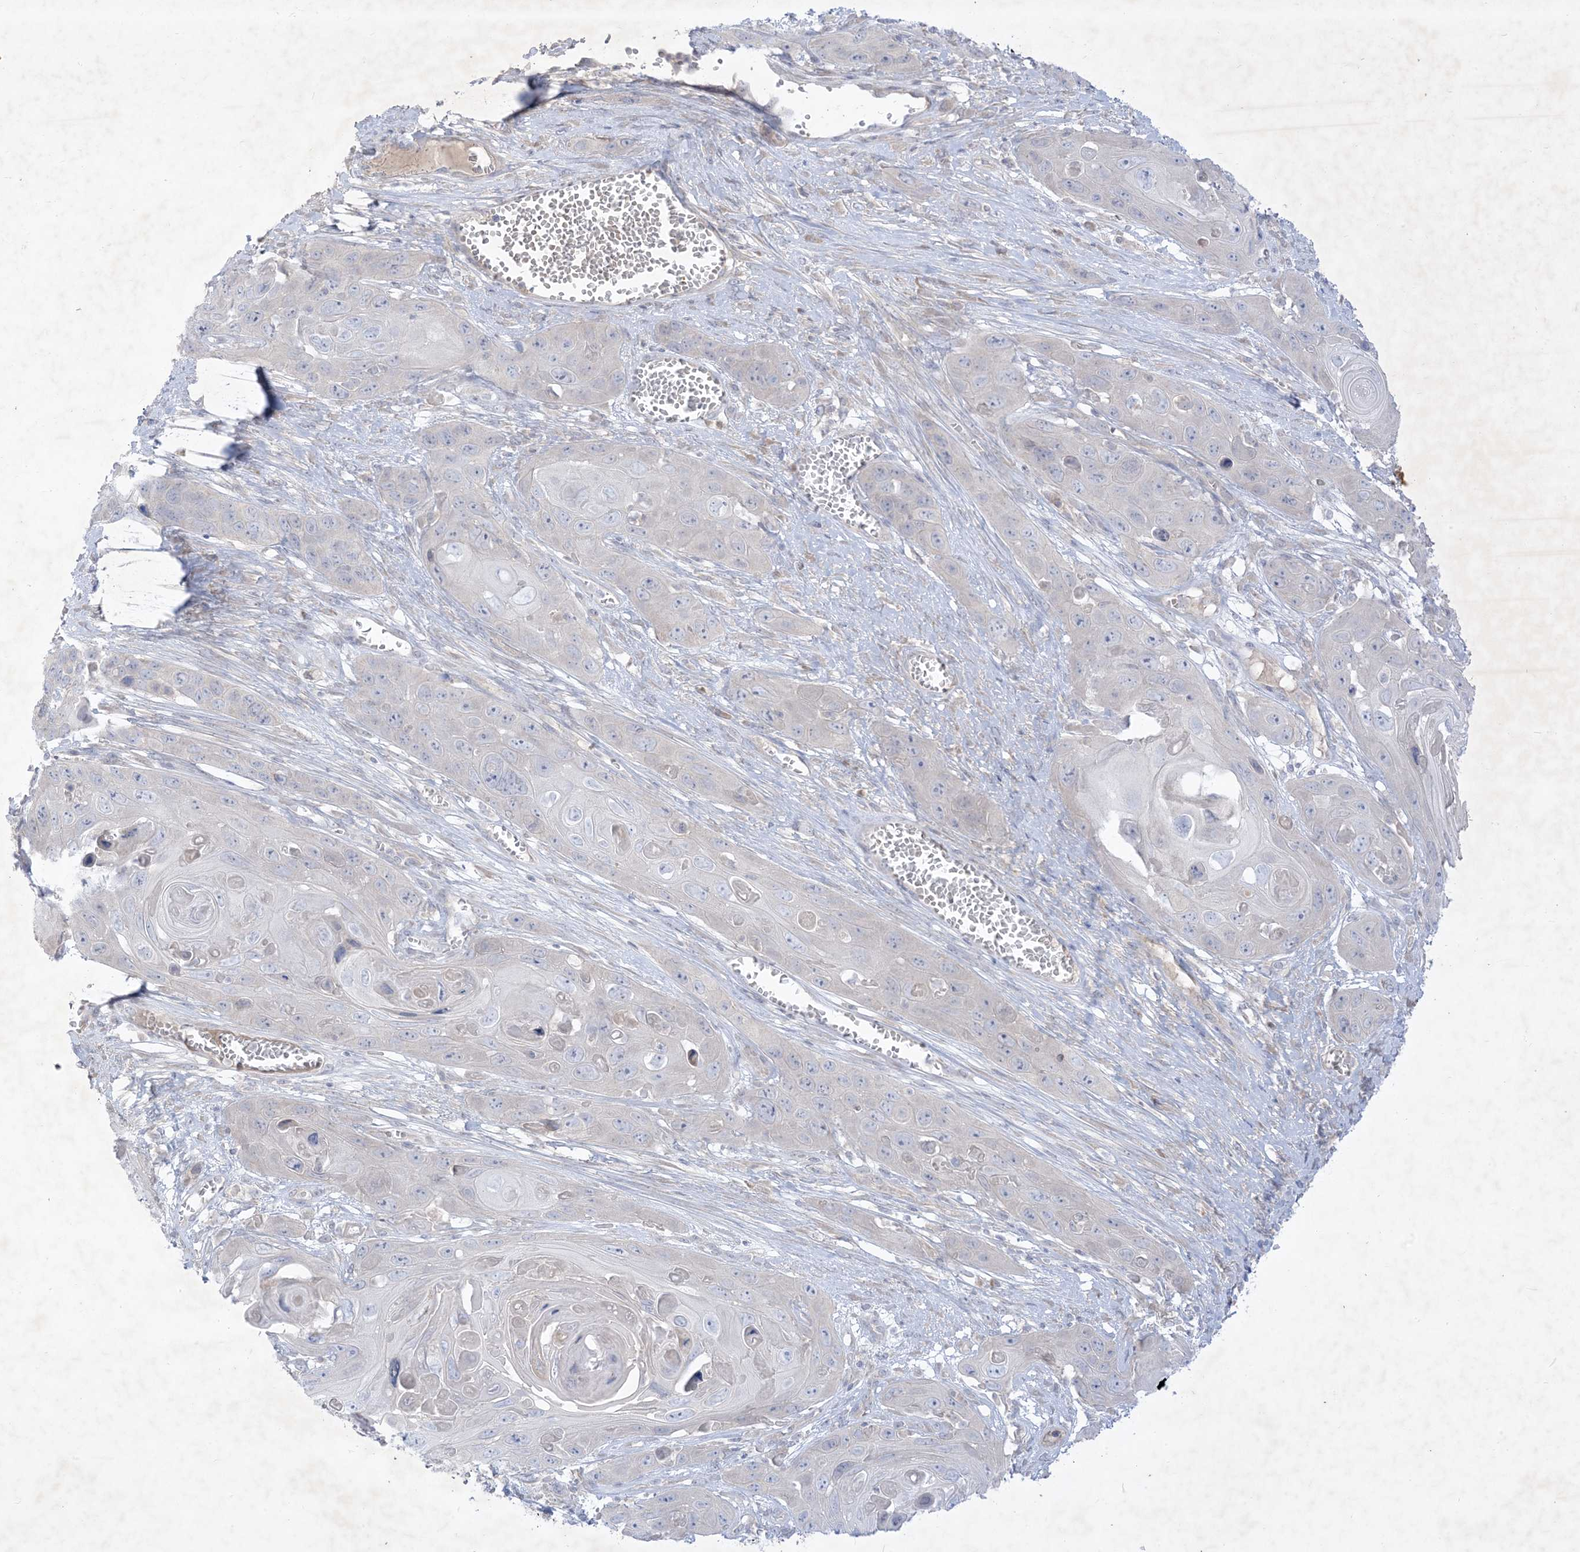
{"staining": {"intensity": "negative", "quantity": "none", "location": "none"}, "tissue": "skin cancer", "cell_type": "Tumor cells", "image_type": "cancer", "snomed": [{"axis": "morphology", "description": "Squamous cell carcinoma, NOS"}, {"axis": "topography", "description": "Skin"}], "caption": "Immunohistochemistry (IHC) of human squamous cell carcinoma (skin) shows no staining in tumor cells. Brightfield microscopy of immunohistochemistry (IHC) stained with DAB (3,3'-diaminobenzidine) (brown) and hematoxylin (blue), captured at high magnification.", "gene": "PLEKHA3", "patient": {"sex": "male", "age": 55}}